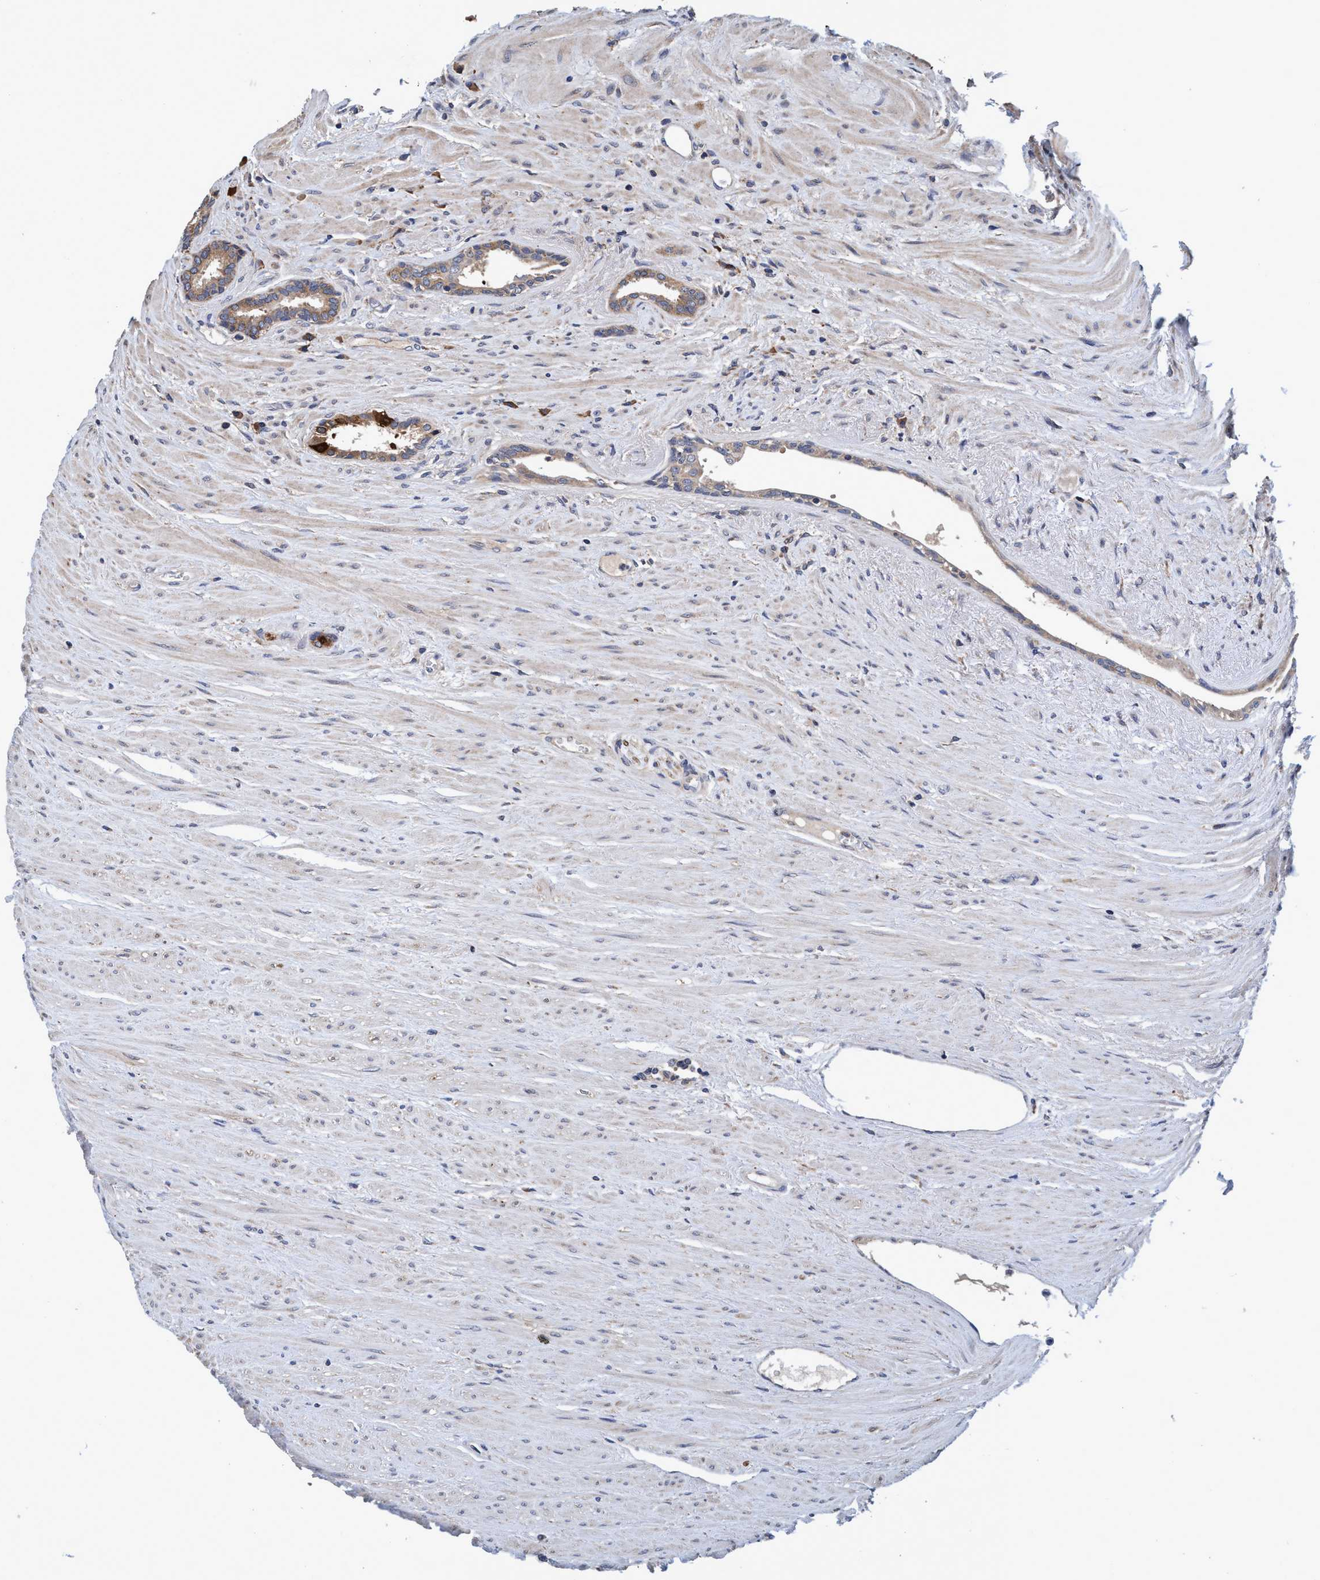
{"staining": {"intensity": "weak", "quantity": ">75%", "location": "cytoplasmic/membranous"}, "tissue": "prostate cancer", "cell_type": "Tumor cells", "image_type": "cancer", "snomed": [{"axis": "morphology", "description": "Adenocarcinoma, High grade"}, {"axis": "topography", "description": "Prostate"}], "caption": "Immunohistochemical staining of human prostate adenocarcinoma (high-grade) shows weak cytoplasmic/membranous protein expression in approximately >75% of tumor cells. Immunohistochemistry (ihc) stains the protein of interest in brown and the nuclei are stained blue.", "gene": "CALCOCO2", "patient": {"sex": "male", "age": 71}}